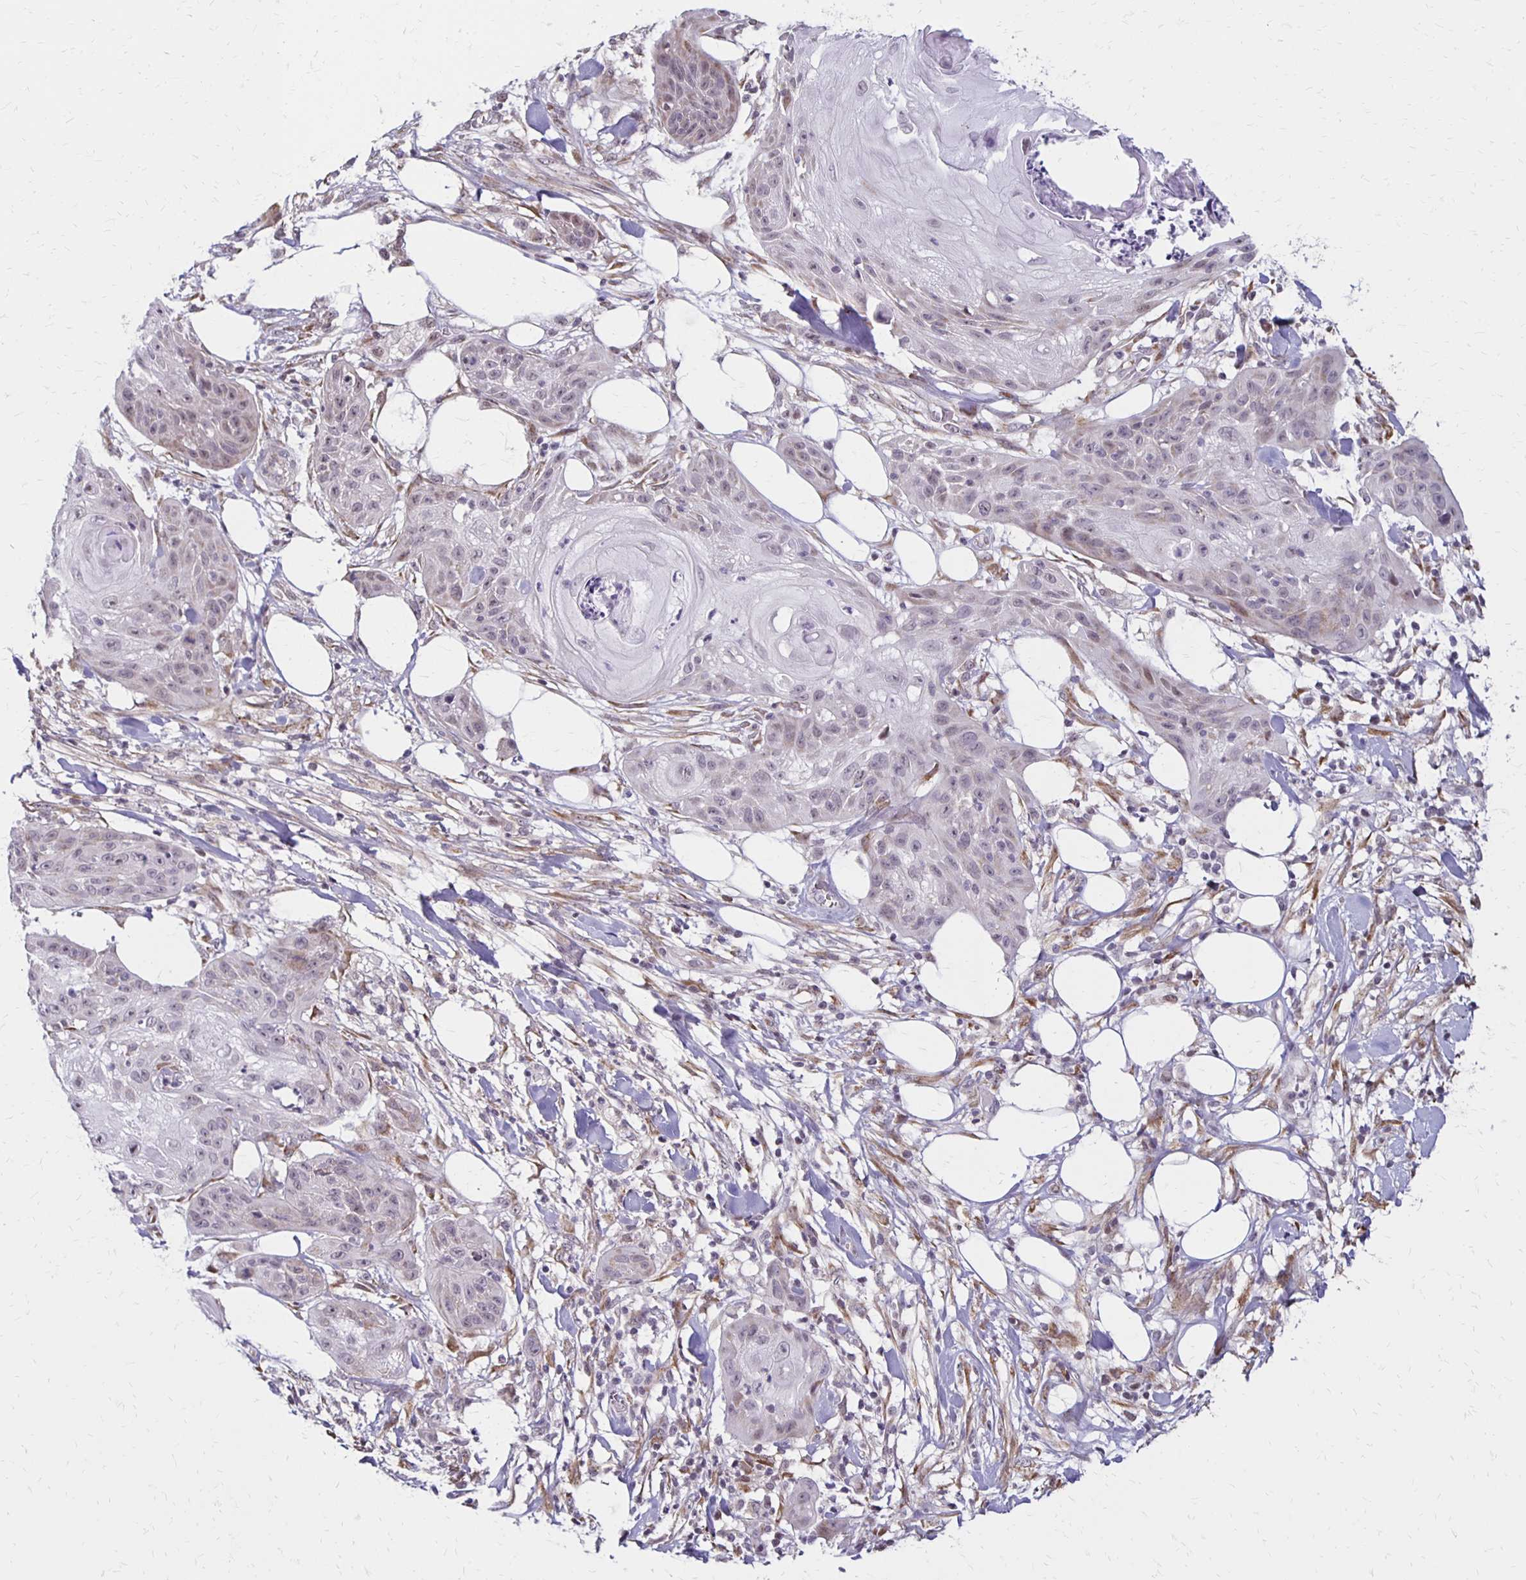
{"staining": {"intensity": "weak", "quantity": "<25%", "location": "nuclear"}, "tissue": "skin cancer", "cell_type": "Tumor cells", "image_type": "cancer", "snomed": [{"axis": "morphology", "description": "Squamous cell carcinoma, NOS"}, {"axis": "topography", "description": "Skin"}], "caption": "A photomicrograph of human skin cancer (squamous cell carcinoma) is negative for staining in tumor cells. (Brightfield microscopy of DAB (3,3'-diaminobenzidine) IHC at high magnification).", "gene": "DAGLA", "patient": {"sex": "female", "age": 88}}